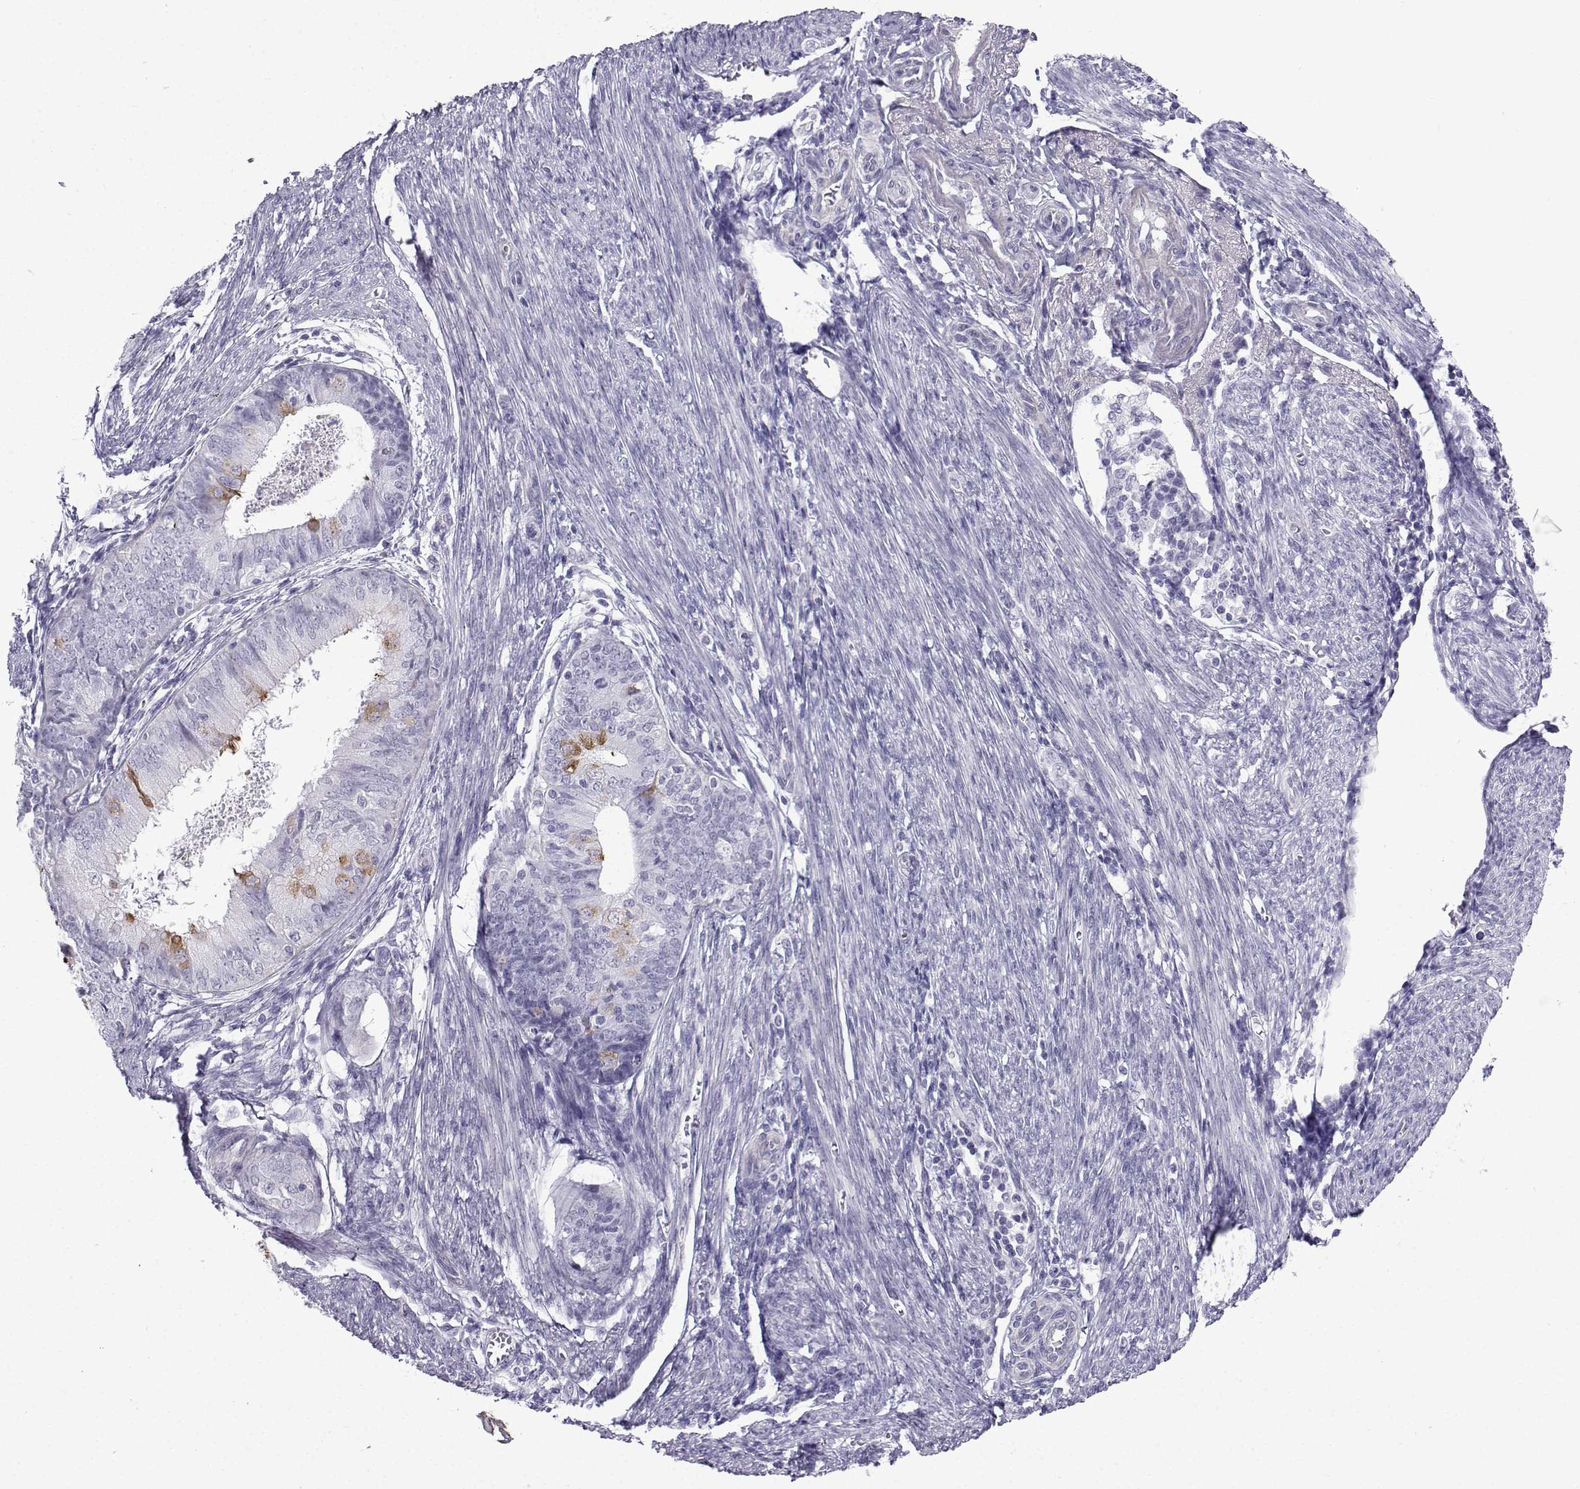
{"staining": {"intensity": "negative", "quantity": "none", "location": "none"}, "tissue": "endometrial cancer", "cell_type": "Tumor cells", "image_type": "cancer", "snomed": [{"axis": "morphology", "description": "Adenocarcinoma, NOS"}, {"axis": "topography", "description": "Endometrium"}], "caption": "This is an IHC photomicrograph of endometrial cancer. There is no positivity in tumor cells.", "gene": "CFAP53", "patient": {"sex": "female", "age": 57}}